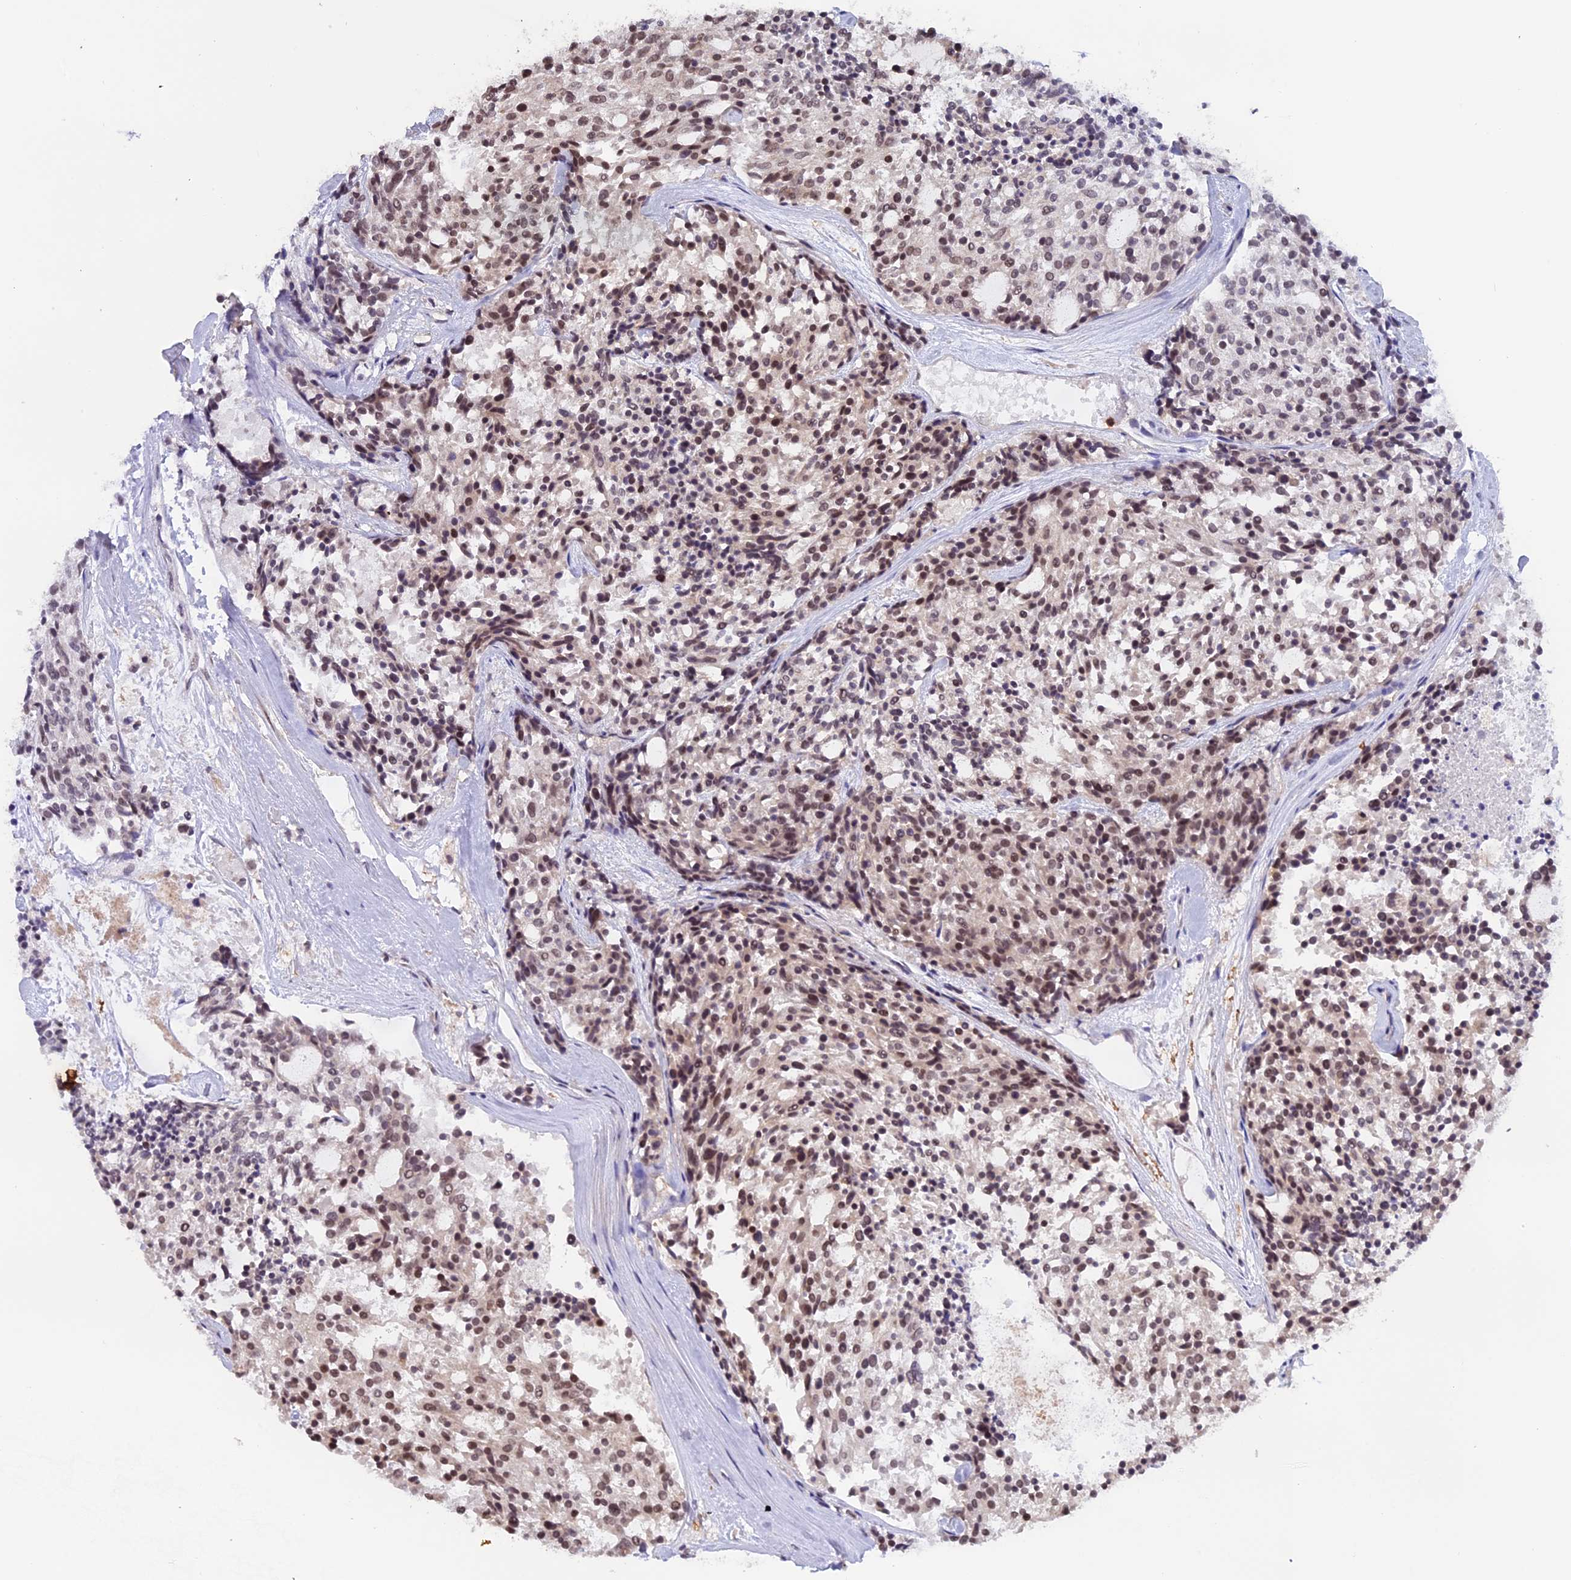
{"staining": {"intensity": "moderate", "quantity": ">75%", "location": "nuclear"}, "tissue": "carcinoid", "cell_type": "Tumor cells", "image_type": "cancer", "snomed": [{"axis": "morphology", "description": "Carcinoid, malignant, NOS"}, {"axis": "topography", "description": "Pancreas"}], "caption": "Immunohistochemistry of carcinoid displays medium levels of moderate nuclear expression in approximately >75% of tumor cells.", "gene": "TADA3", "patient": {"sex": "female", "age": 54}}